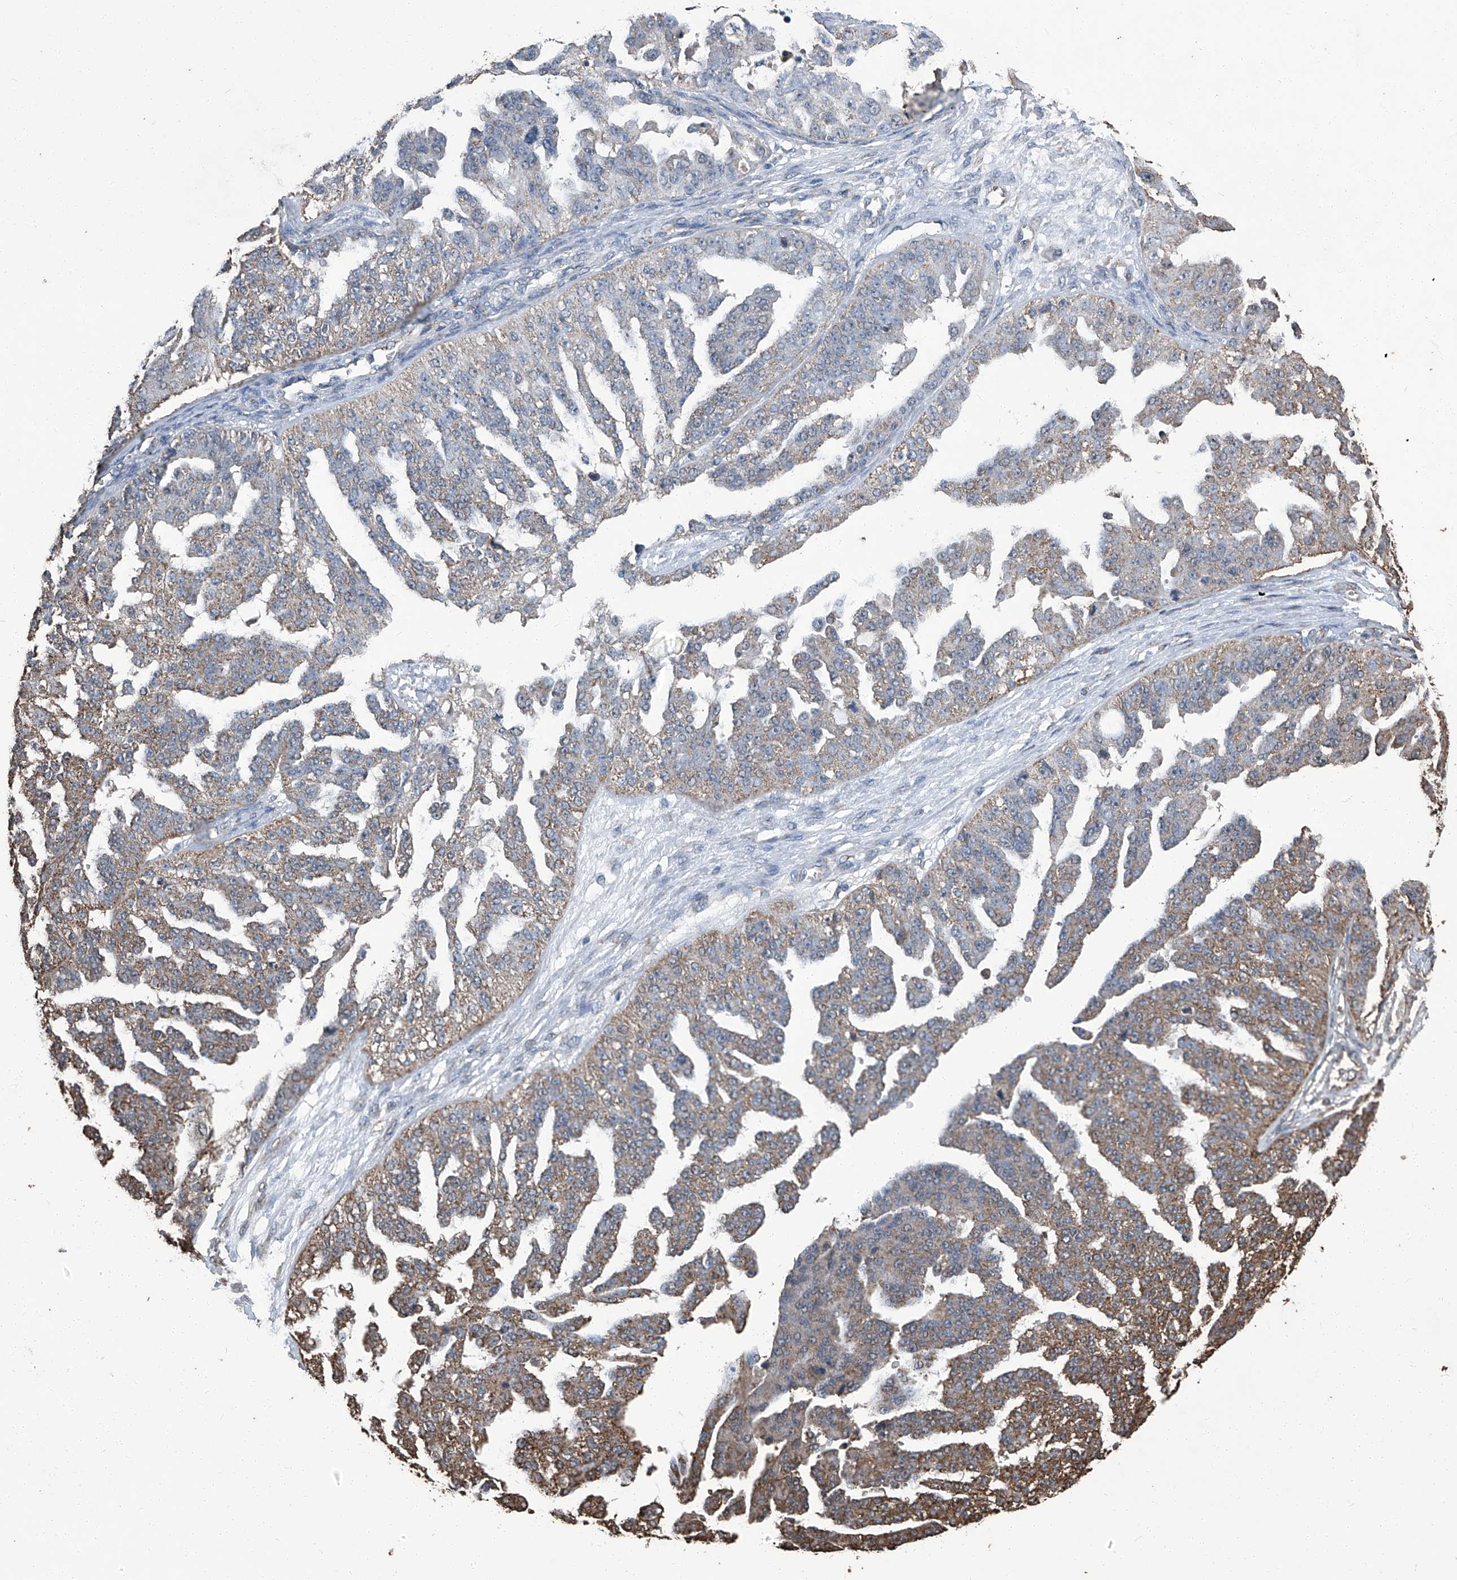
{"staining": {"intensity": "moderate", "quantity": ">75%", "location": "cytoplasmic/membranous"}, "tissue": "ovarian cancer", "cell_type": "Tumor cells", "image_type": "cancer", "snomed": [{"axis": "morphology", "description": "Cystadenocarcinoma, serous, NOS"}, {"axis": "topography", "description": "Ovary"}], "caption": "Serous cystadenocarcinoma (ovarian) tissue demonstrates moderate cytoplasmic/membranous staining in about >75% of tumor cells, visualized by immunohistochemistry.", "gene": "STARD7", "patient": {"sex": "female", "age": 58}}